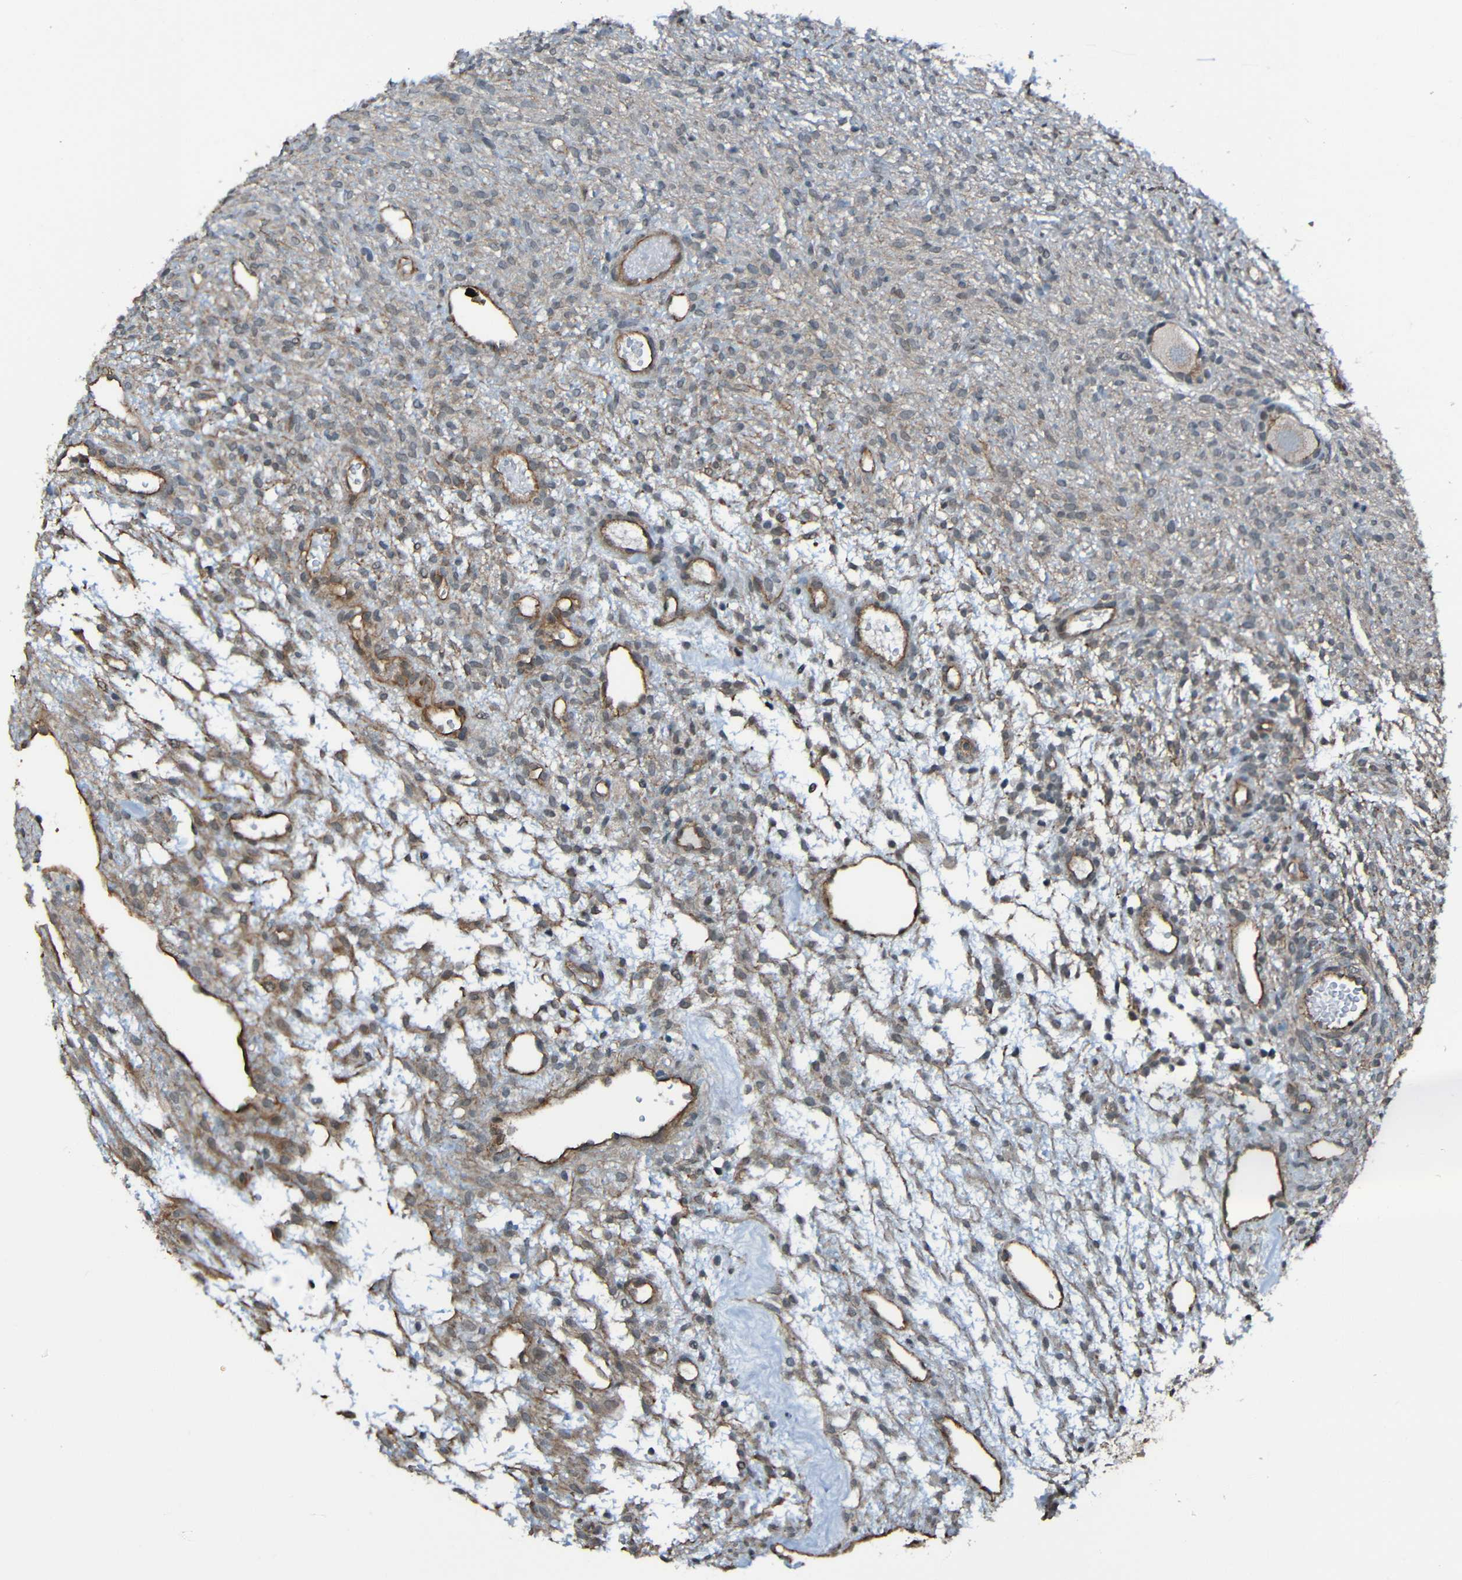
{"staining": {"intensity": "negative", "quantity": "none", "location": "none"}, "tissue": "ovary", "cell_type": "Follicle cells", "image_type": "normal", "snomed": [{"axis": "morphology", "description": "Normal tissue, NOS"}, {"axis": "morphology", "description": "Cyst, NOS"}, {"axis": "topography", "description": "Ovary"}], "caption": "Immunohistochemistry (IHC) of benign ovary exhibits no staining in follicle cells.", "gene": "LGR5", "patient": {"sex": "female", "age": 18}}